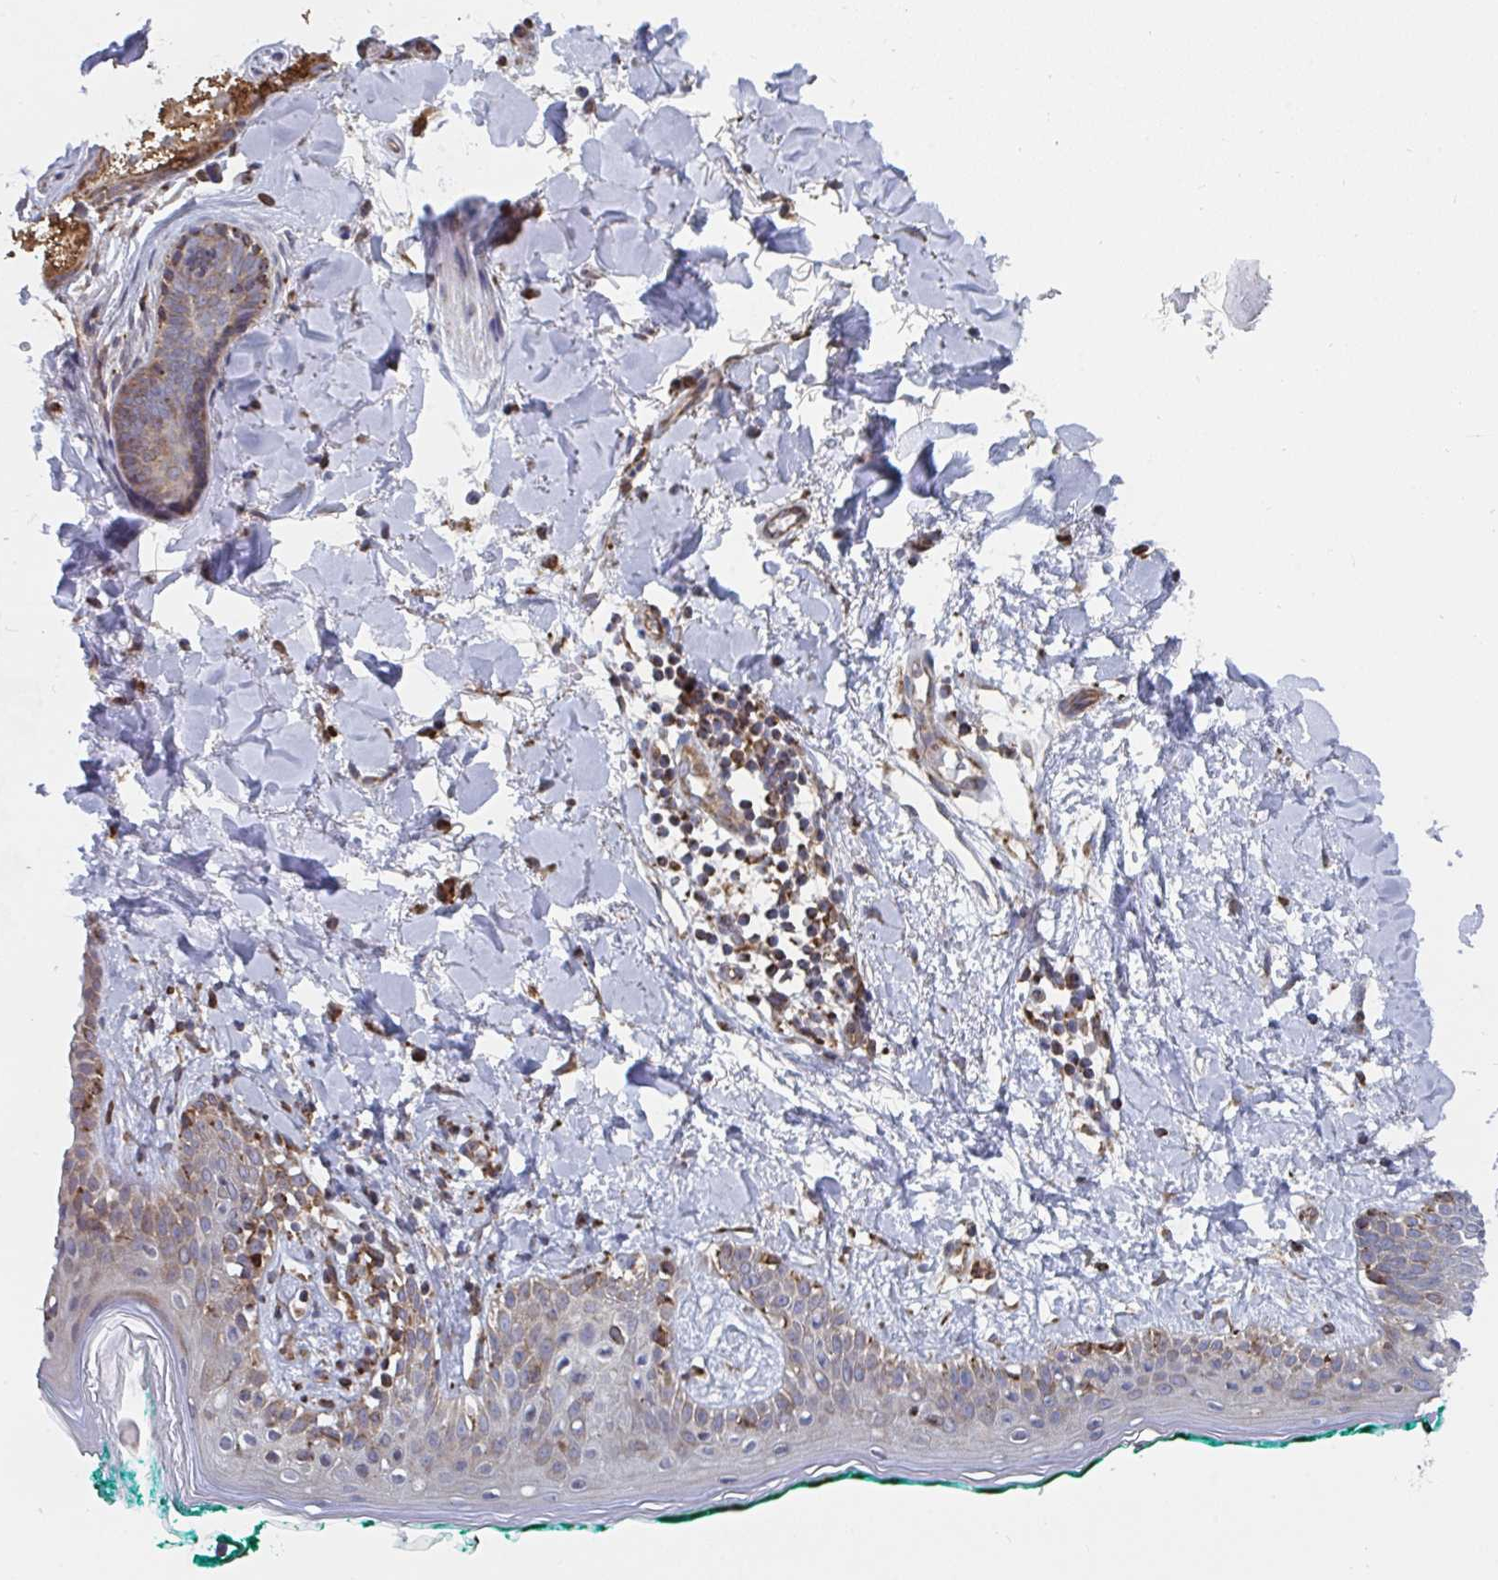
{"staining": {"intensity": "moderate", "quantity": ">75%", "location": "cytoplasmic/membranous"}, "tissue": "skin", "cell_type": "Fibroblasts", "image_type": "normal", "snomed": [{"axis": "morphology", "description": "Normal tissue, NOS"}, {"axis": "topography", "description": "Skin"}], "caption": "DAB immunohistochemical staining of unremarkable human skin shows moderate cytoplasmic/membranous protein staining in approximately >75% of fibroblasts.", "gene": "ELAVL1", "patient": {"sex": "female", "age": 34}}